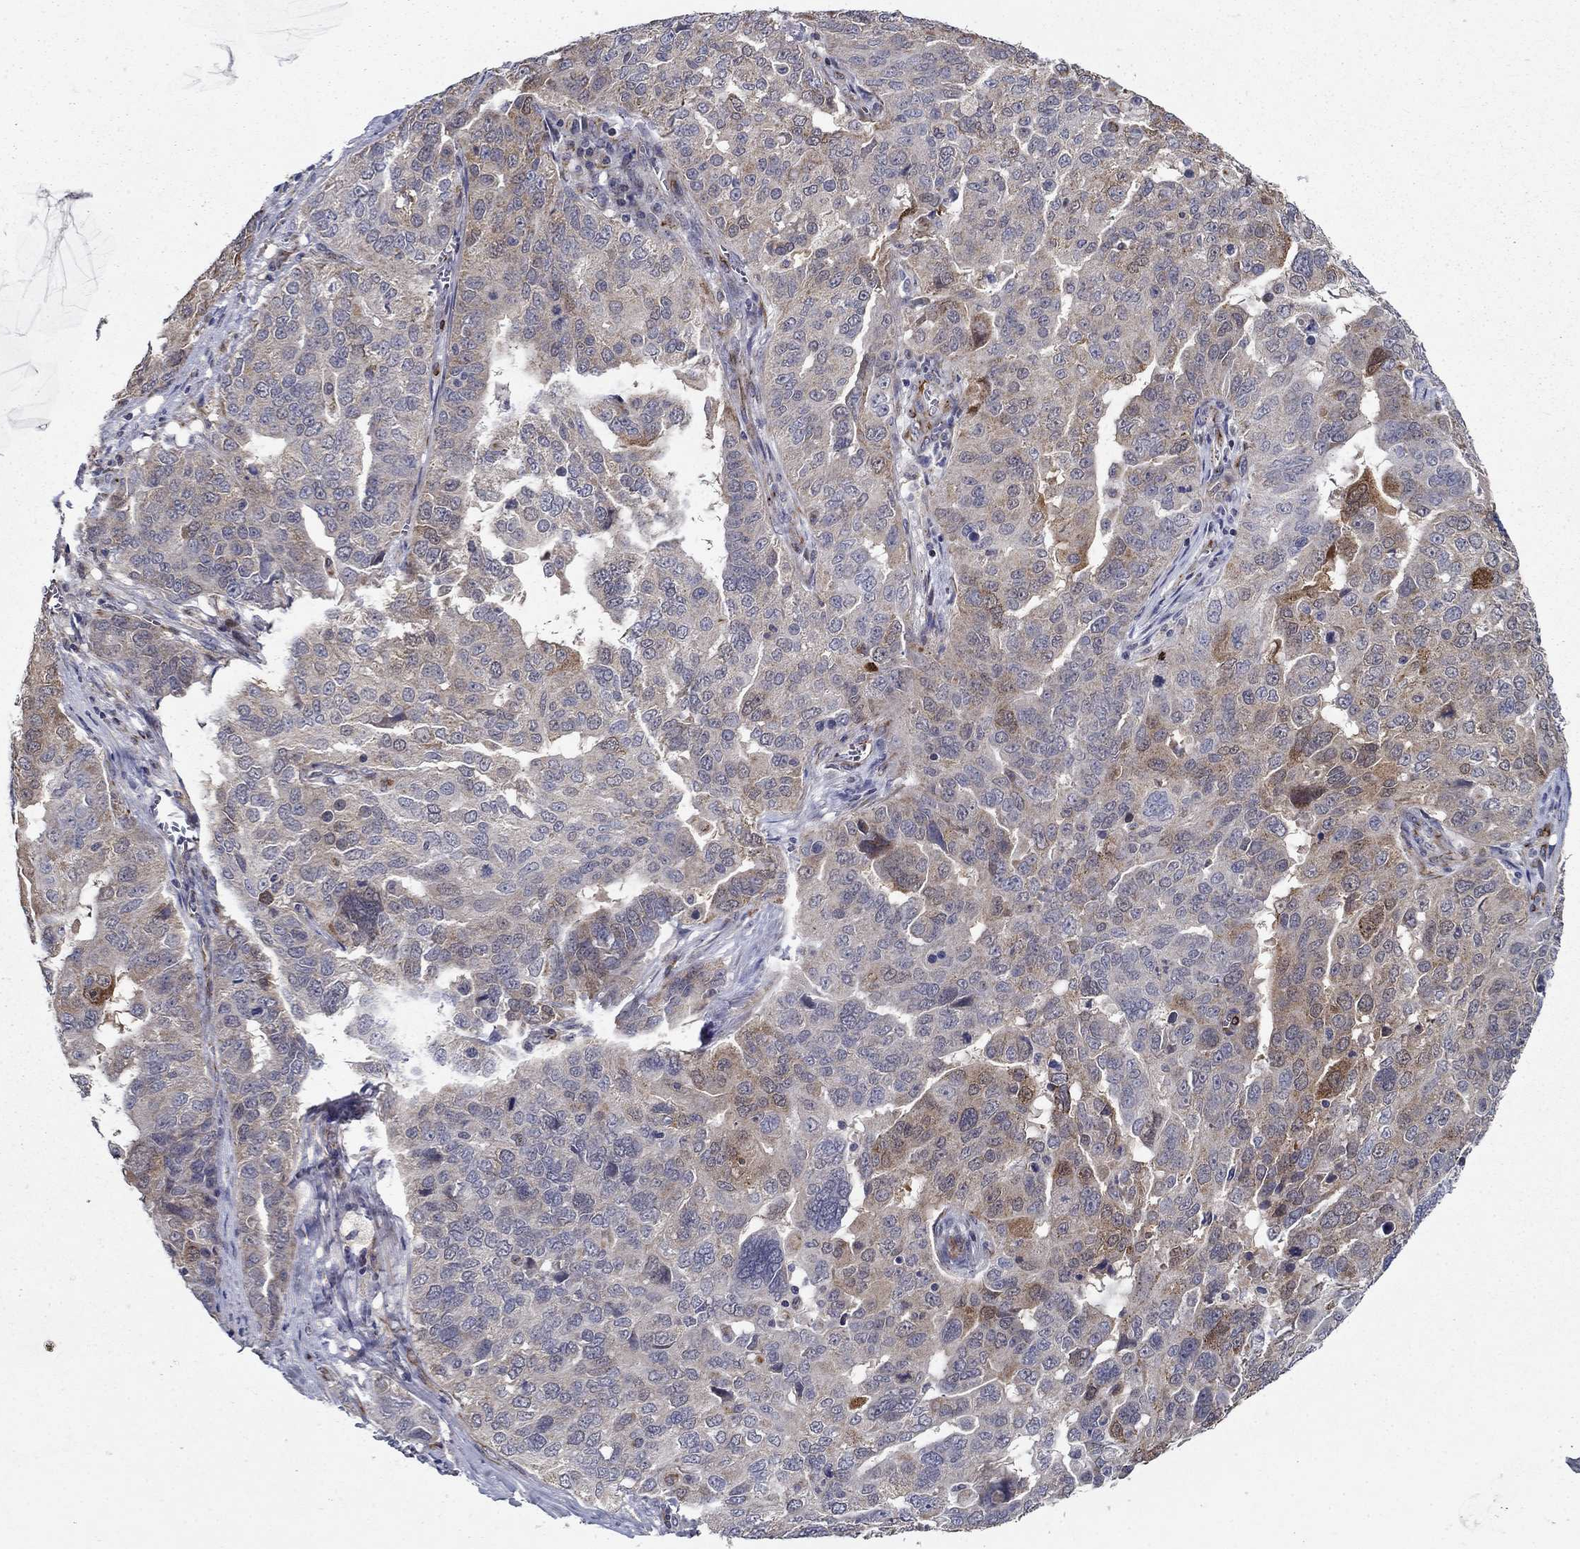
{"staining": {"intensity": "moderate", "quantity": "<25%", "location": "cytoplasmic/membranous"}, "tissue": "ovarian cancer", "cell_type": "Tumor cells", "image_type": "cancer", "snomed": [{"axis": "morphology", "description": "Carcinoma, endometroid"}, {"axis": "topography", "description": "Soft tissue"}, {"axis": "topography", "description": "Ovary"}], "caption": "An immunohistochemistry (IHC) image of neoplastic tissue is shown. Protein staining in brown shows moderate cytoplasmic/membranous positivity in ovarian cancer within tumor cells.", "gene": "LACTB2", "patient": {"sex": "female", "age": 52}}